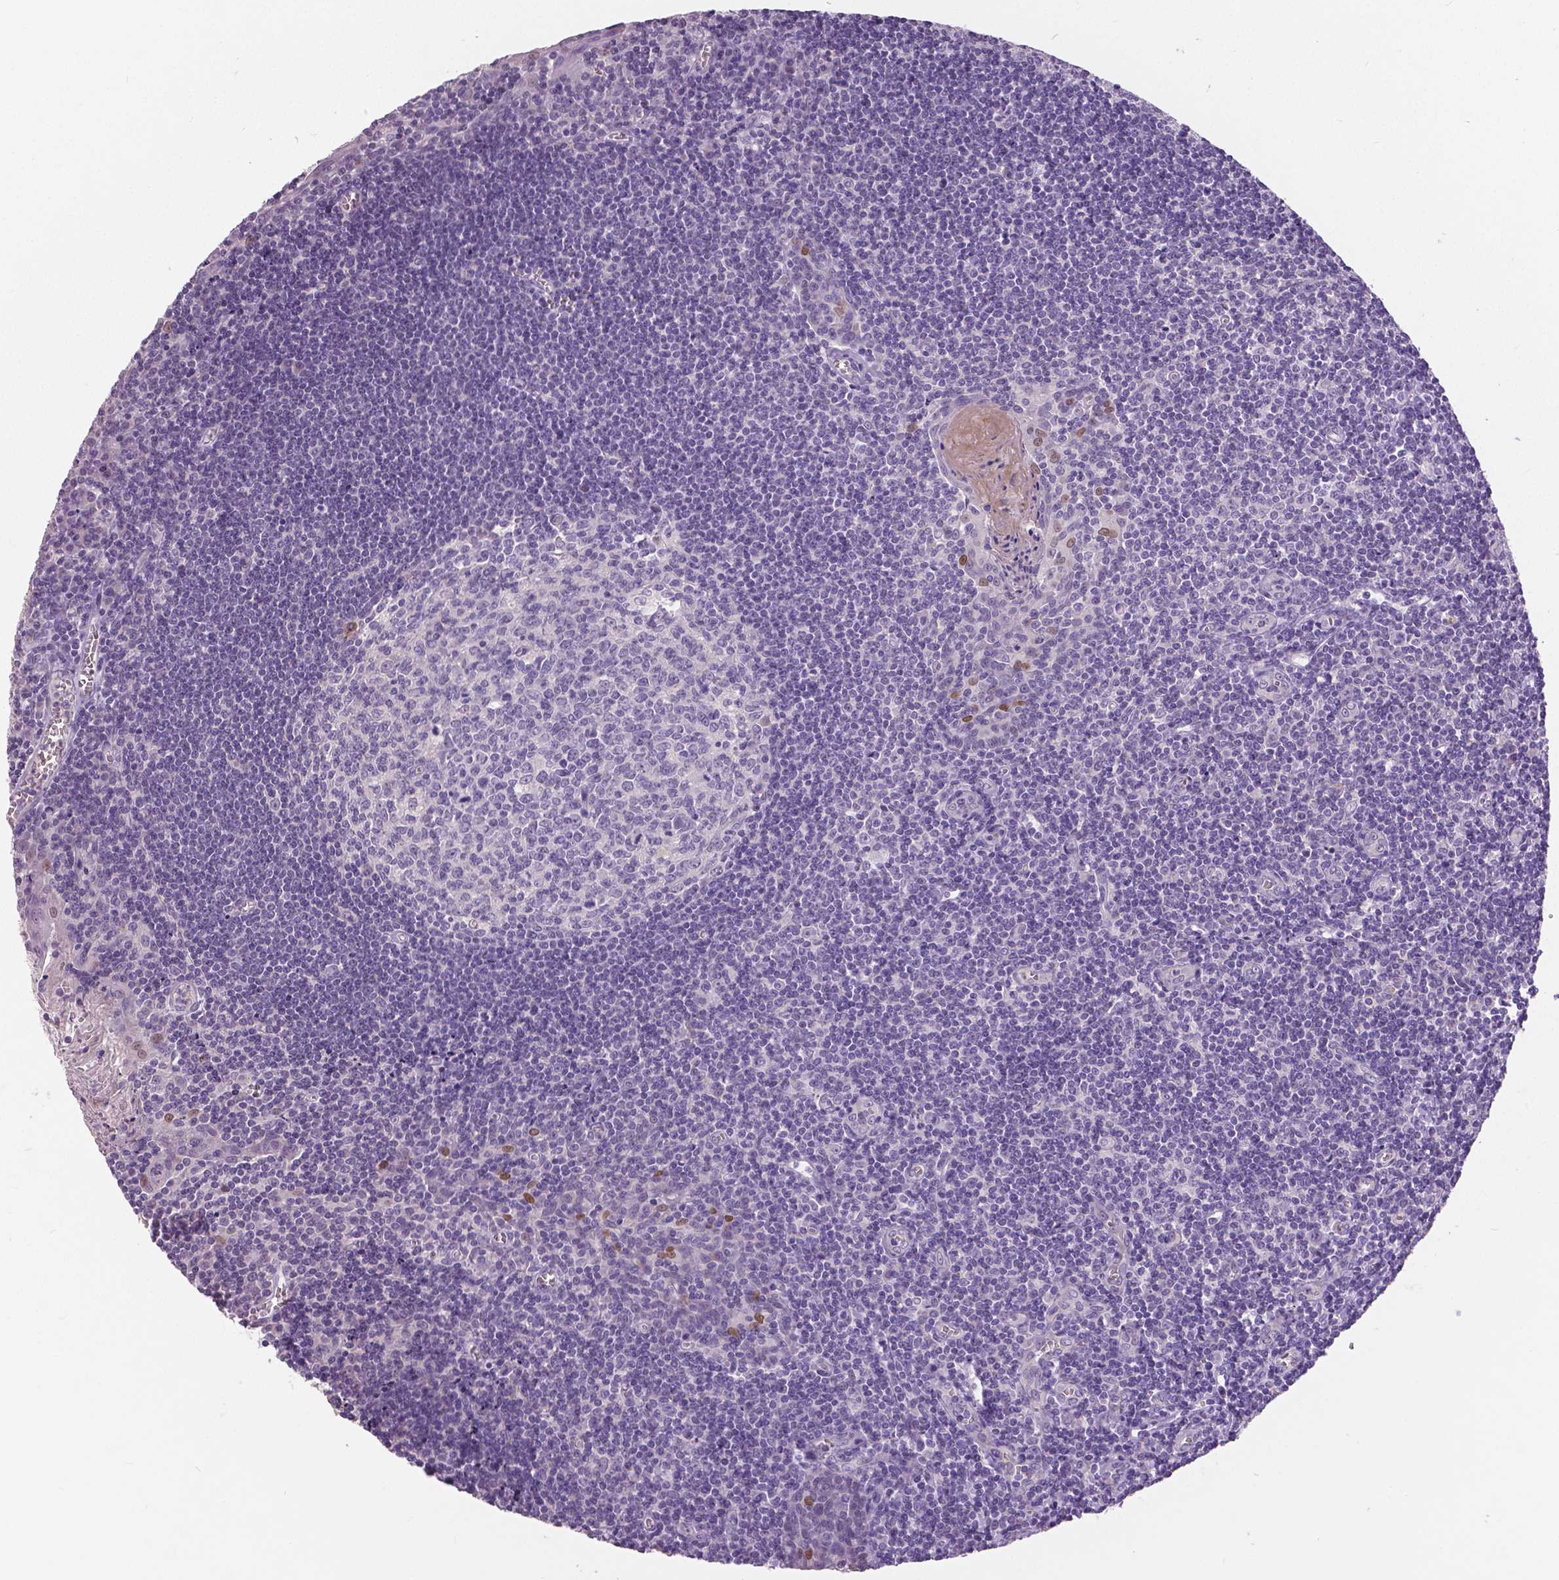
{"staining": {"intensity": "negative", "quantity": "none", "location": "none"}, "tissue": "tonsil", "cell_type": "Germinal center cells", "image_type": "normal", "snomed": [{"axis": "morphology", "description": "Normal tissue, NOS"}, {"axis": "morphology", "description": "Inflammation, NOS"}, {"axis": "topography", "description": "Tonsil"}], "caption": "High magnification brightfield microscopy of benign tonsil stained with DAB (brown) and counterstained with hematoxylin (blue): germinal center cells show no significant expression.", "gene": "FOXA1", "patient": {"sex": "female", "age": 31}}